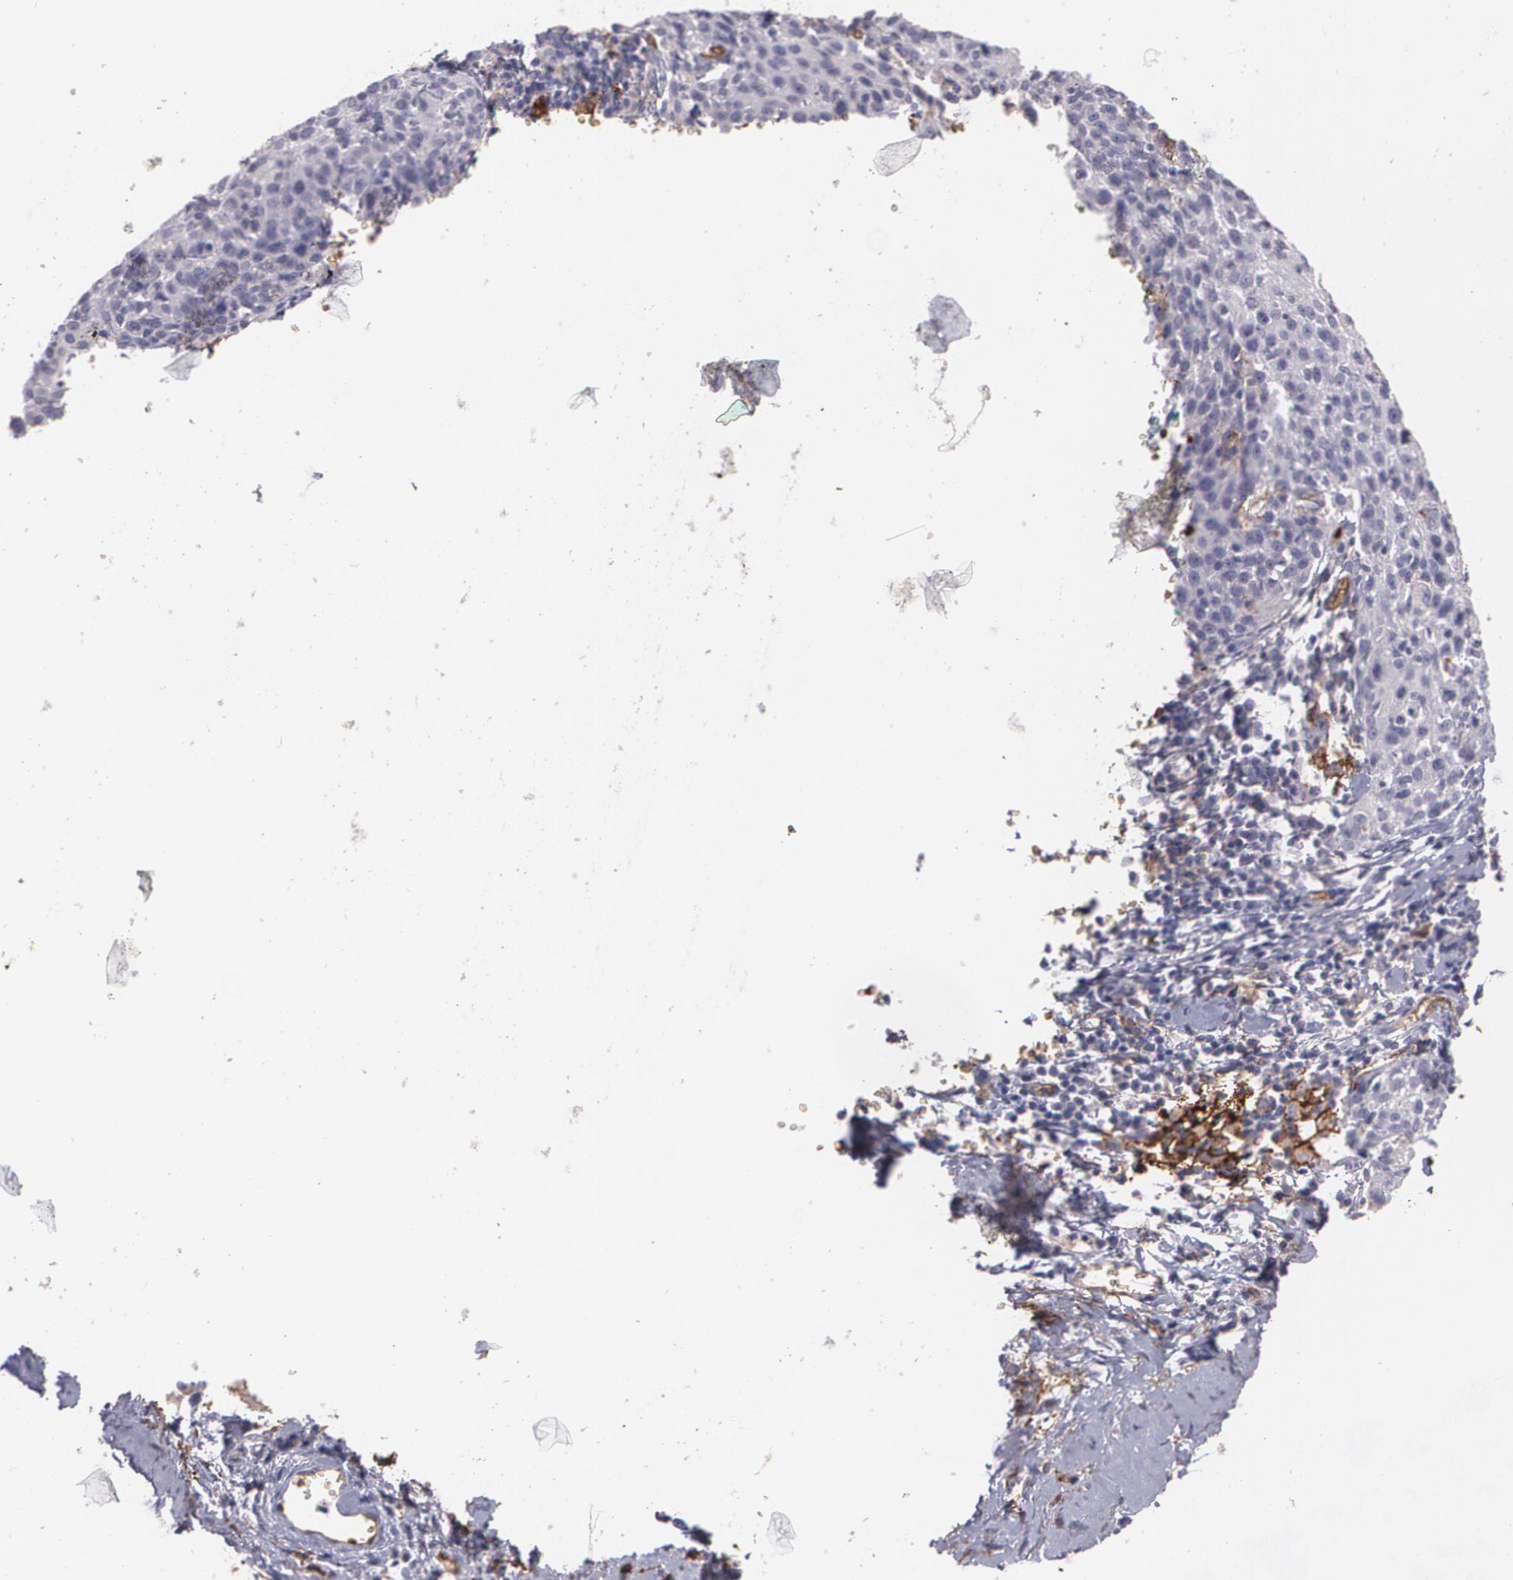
{"staining": {"intensity": "negative", "quantity": "none", "location": "none"}, "tissue": "cervical cancer", "cell_type": "Tumor cells", "image_type": "cancer", "snomed": [{"axis": "morphology", "description": "Squamous cell carcinoma, NOS"}, {"axis": "topography", "description": "Cervix"}], "caption": "DAB (3,3'-diaminobenzidine) immunohistochemical staining of human cervical cancer (squamous cell carcinoma) exhibits no significant staining in tumor cells. (DAB immunohistochemistry with hematoxylin counter stain).", "gene": "ACE", "patient": {"sex": "female", "age": 38}}